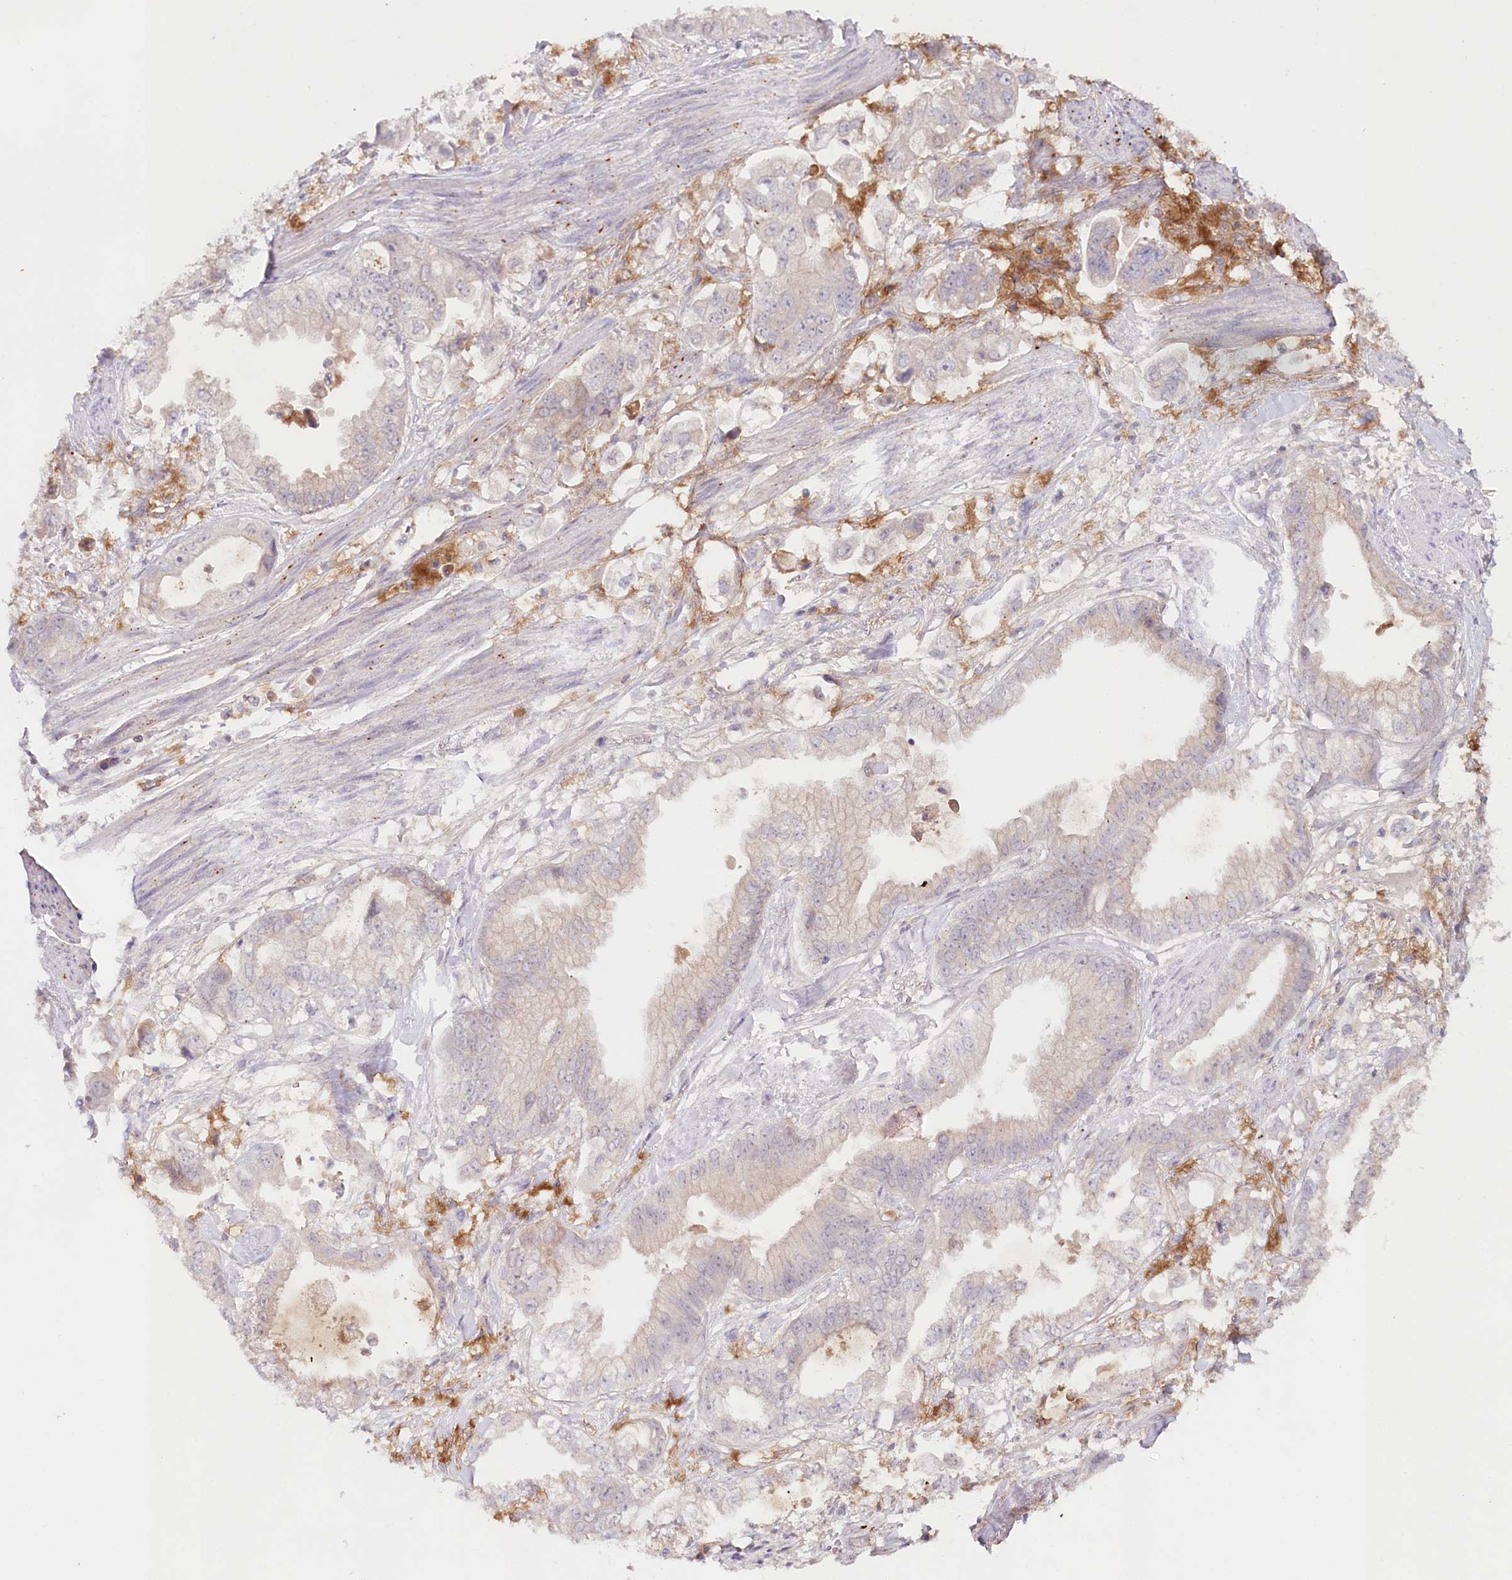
{"staining": {"intensity": "negative", "quantity": "none", "location": "none"}, "tissue": "stomach cancer", "cell_type": "Tumor cells", "image_type": "cancer", "snomed": [{"axis": "morphology", "description": "Adenocarcinoma, NOS"}, {"axis": "topography", "description": "Stomach"}], "caption": "The micrograph demonstrates no significant staining in tumor cells of adenocarcinoma (stomach).", "gene": "PSAPL1", "patient": {"sex": "male", "age": 62}}